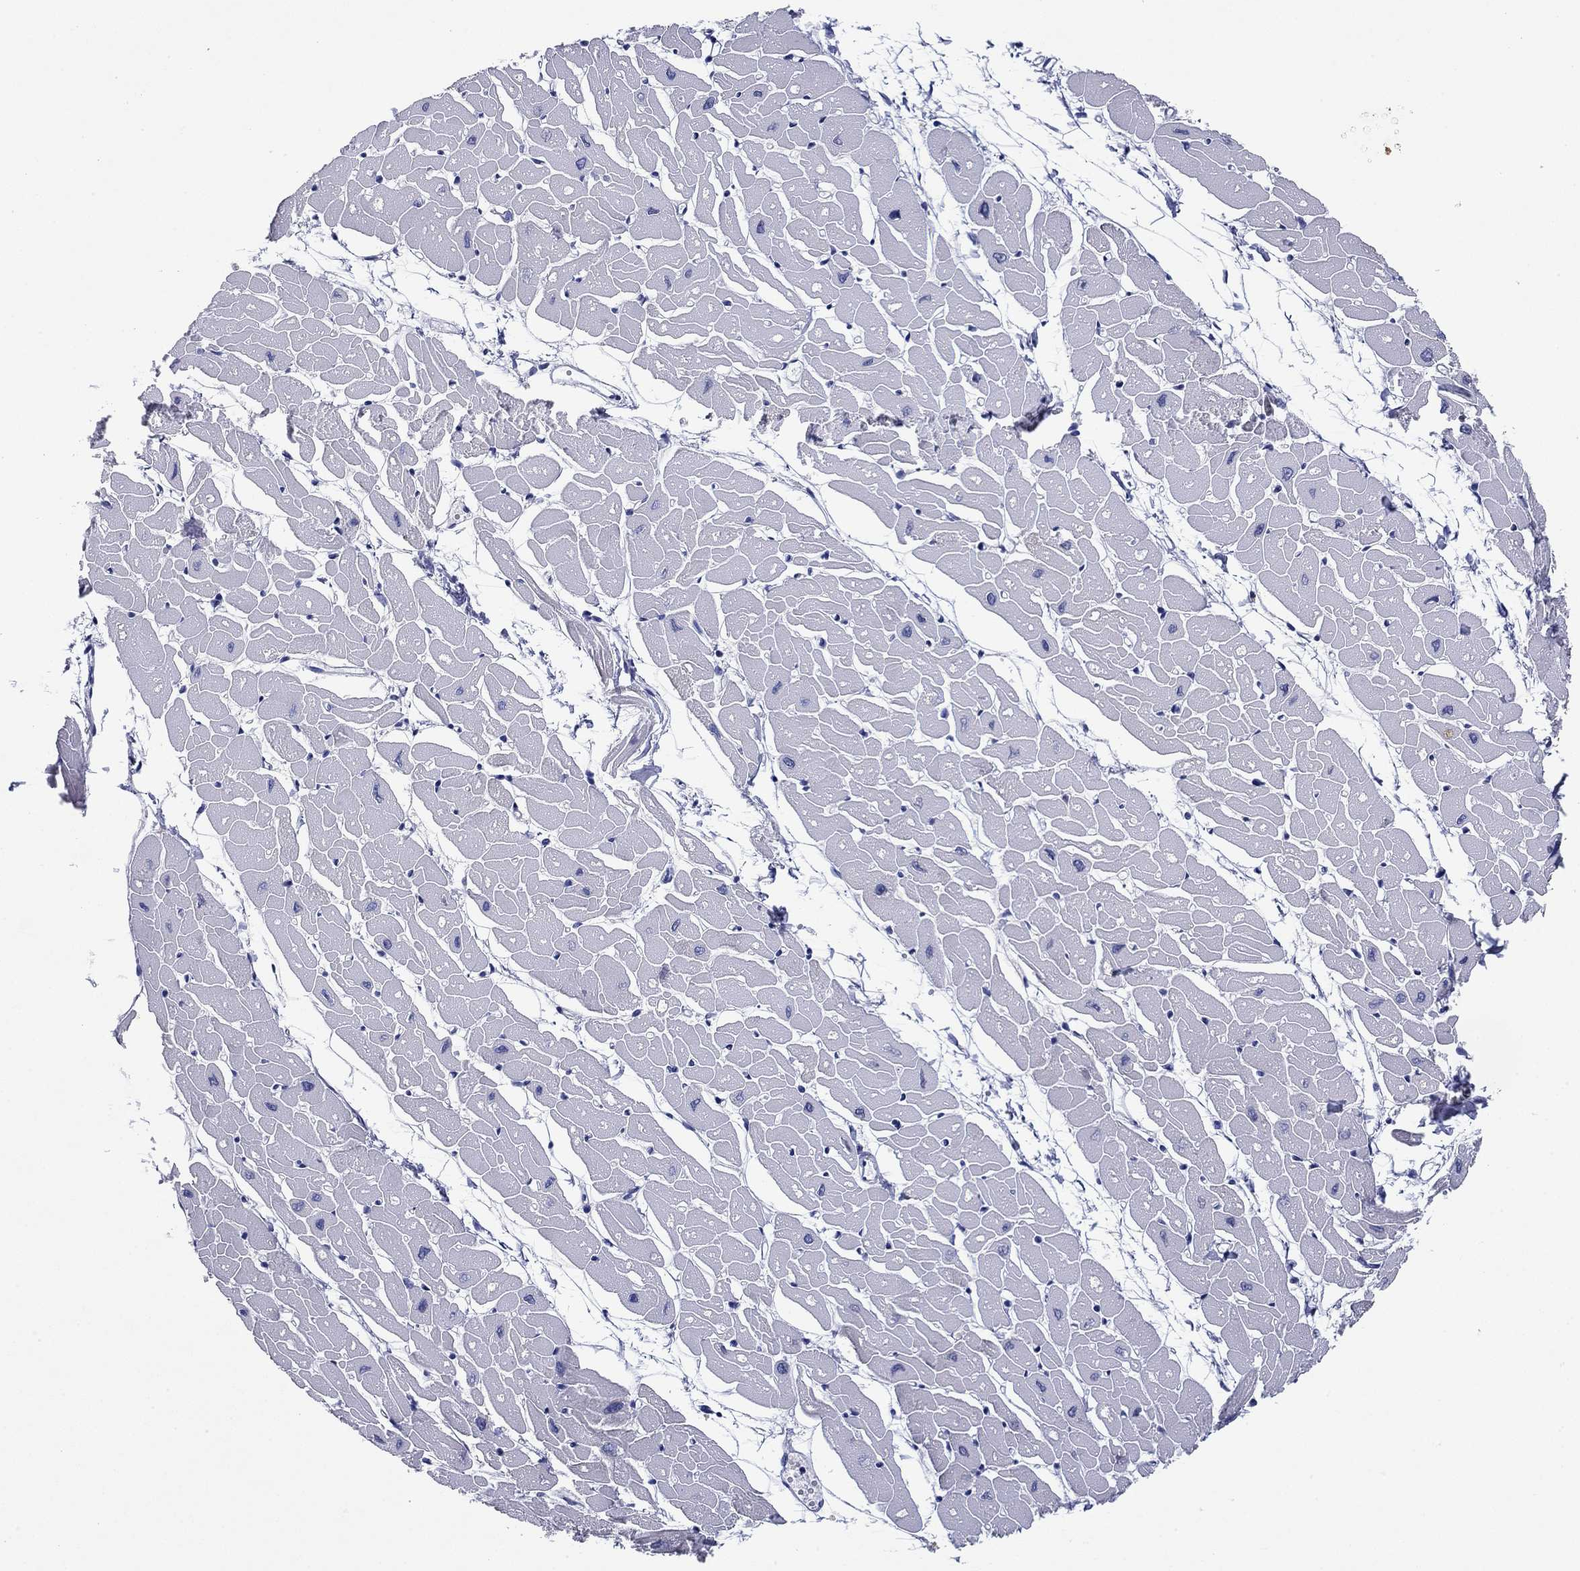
{"staining": {"intensity": "strong", "quantity": "25%-75%", "location": "cytoplasmic/membranous"}, "tissue": "heart muscle", "cell_type": "Cardiomyocytes", "image_type": "normal", "snomed": [{"axis": "morphology", "description": "Normal tissue, NOS"}, {"axis": "topography", "description": "Heart"}], "caption": "Immunohistochemistry (IHC) (DAB (3,3'-diaminobenzidine)) staining of normal human heart muscle reveals strong cytoplasmic/membranous protein staining in about 25%-75% of cardiomyocytes. Immunohistochemistry stains the protein of interest in brown and the nuclei are stained blue.", "gene": "HDC", "patient": {"sex": "male", "age": 57}}